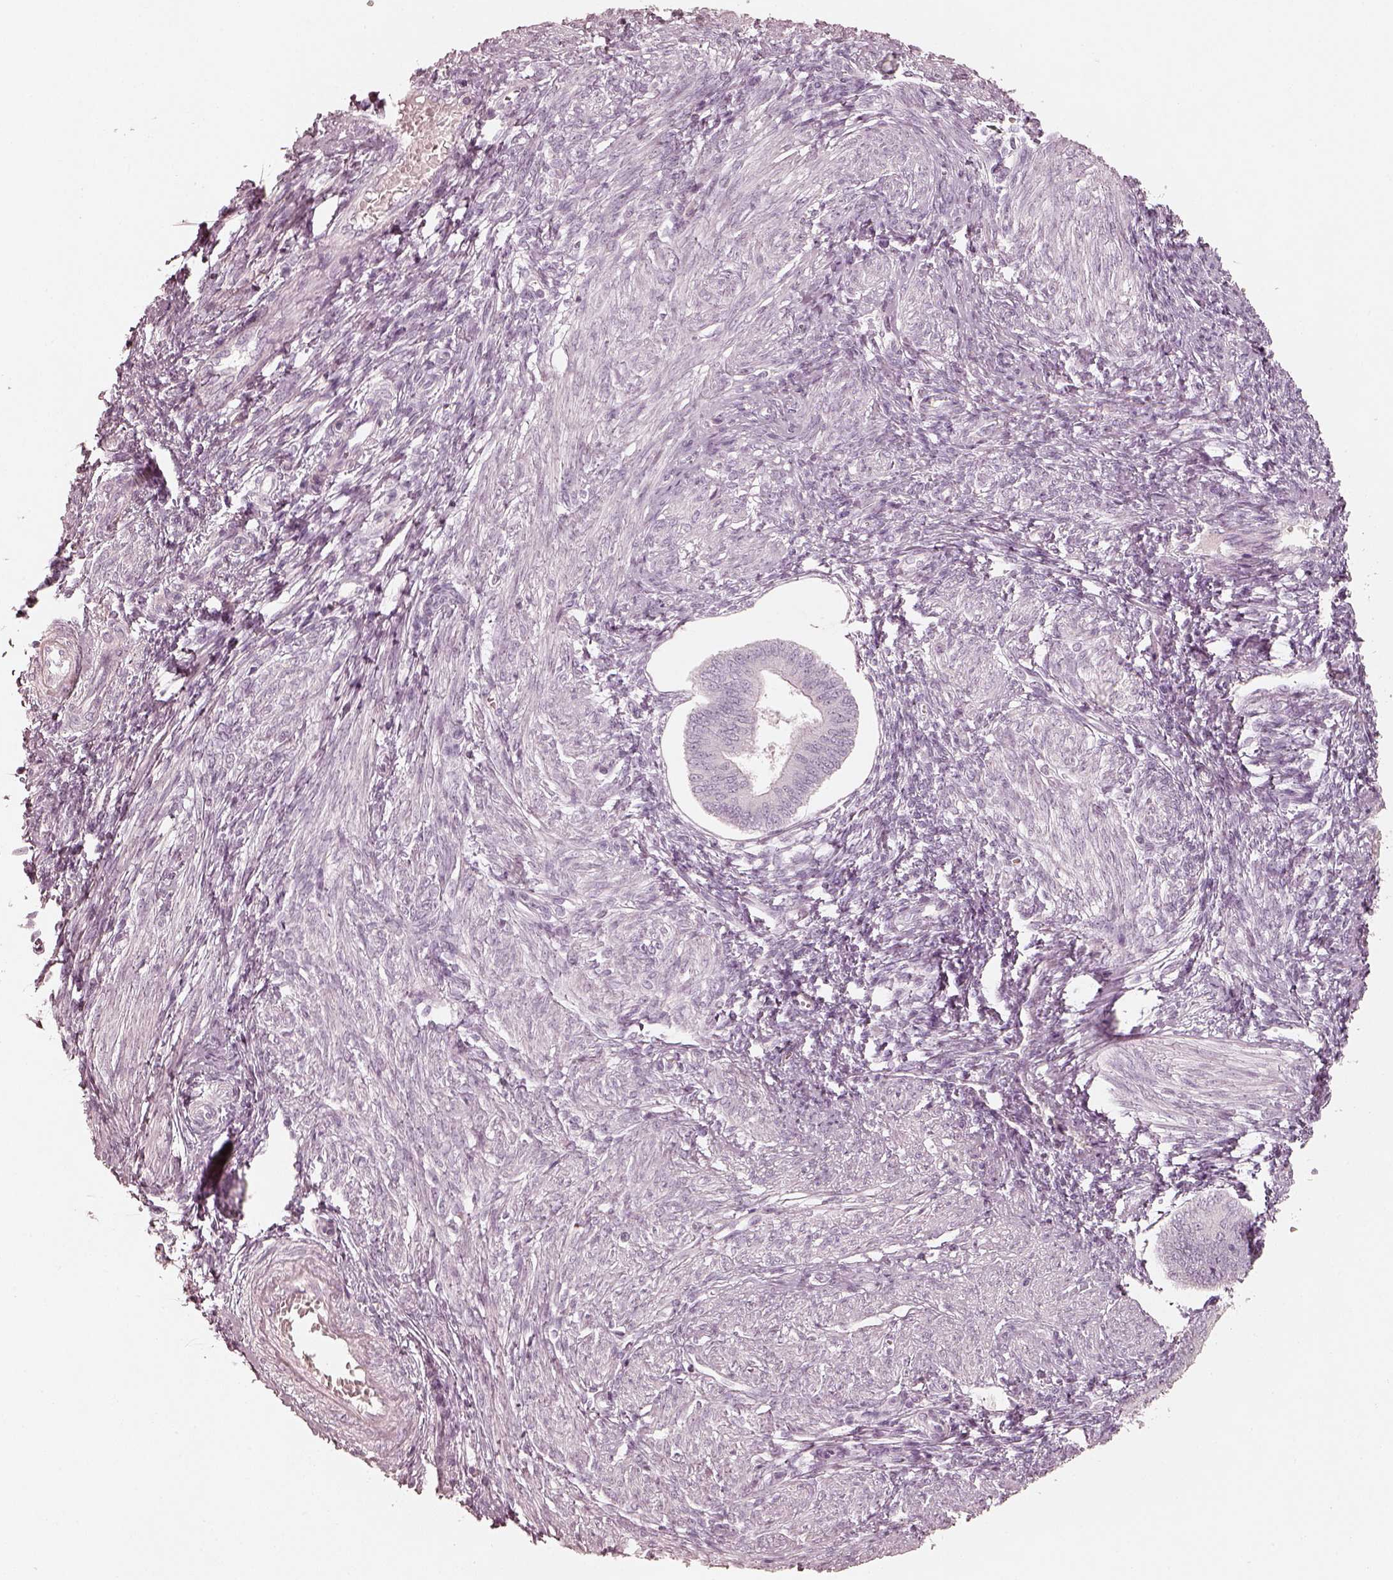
{"staining": {"intensity": "negative", "quantity": "none", "location": "none"}, "tissue": "endometrium", "cell_type": "Cells in endometrial stroma", "image_type": "normal", "snomed": [{"axis": "morphology", "description": "Normal tissue, NOS"}, {"axis": "topography", "description": "Endometrium"}], "caption": "A photomicrograph of endometrium stained for a protein reveals no brown staining in cells in endometrial stroma.", "gene": "KRT82", "patient": {"sex": "female", "age": 42}}